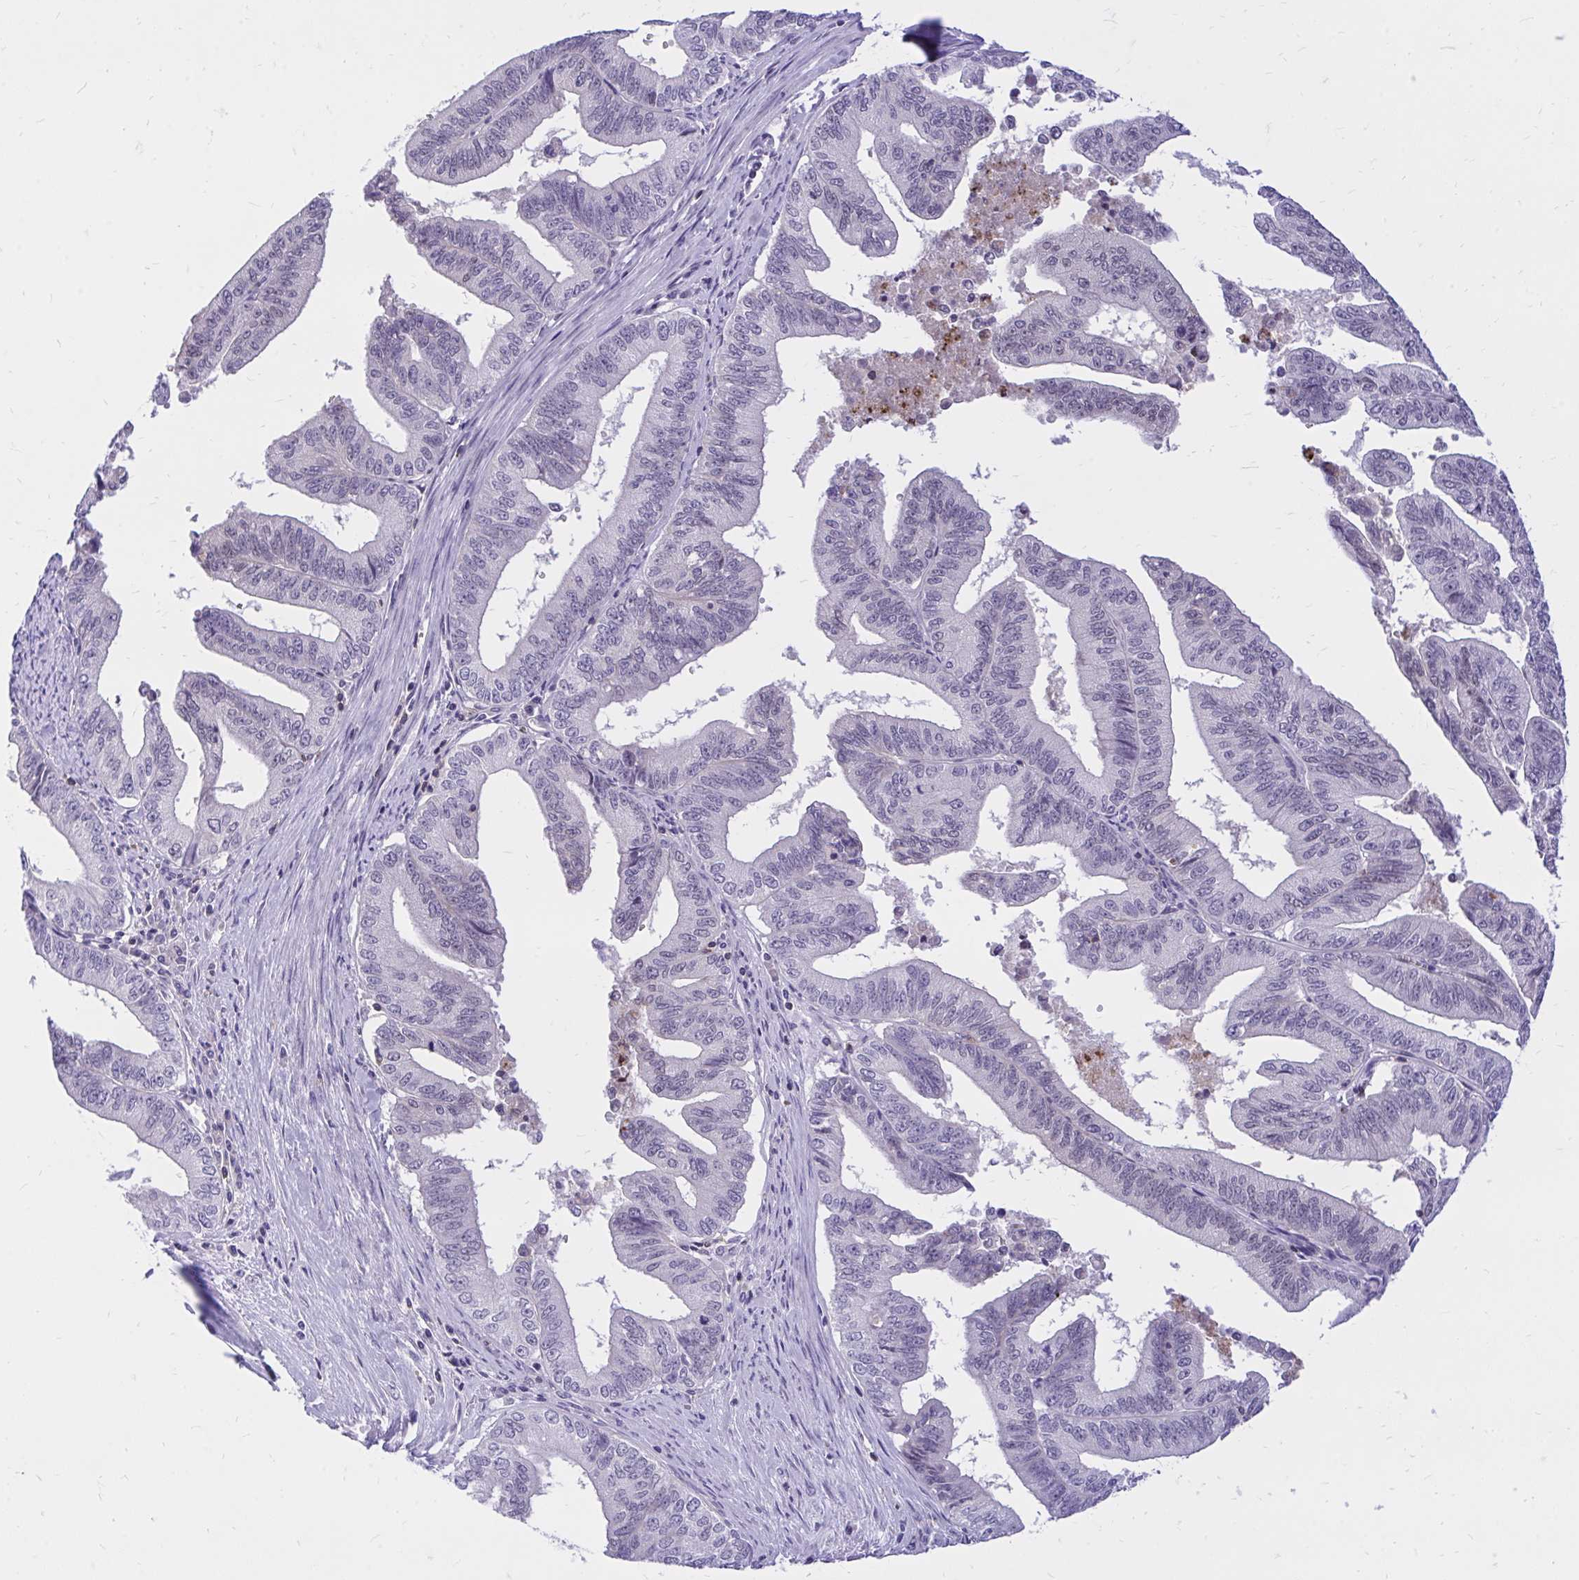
{"staining": {"intensity": "negative", "quantity": "none", "location": "none"}, "tissue": "endometrial cancer", "cell_type": "Tumor cells", "image_type": "cancer", "snomed": [{"axis": "morphology", "description": "Adenocarcinoma, NOS"}, {"axis": "topography", "description": "Endometrium"}], "caption": "DAB (3,3'-diaminobenzidine) immunohistochemical staining of endometrial cancer exhibits no significant staining in tumor cells.", "gene": "CXCL8", "patient": {"sex": "female", "age": 65}}